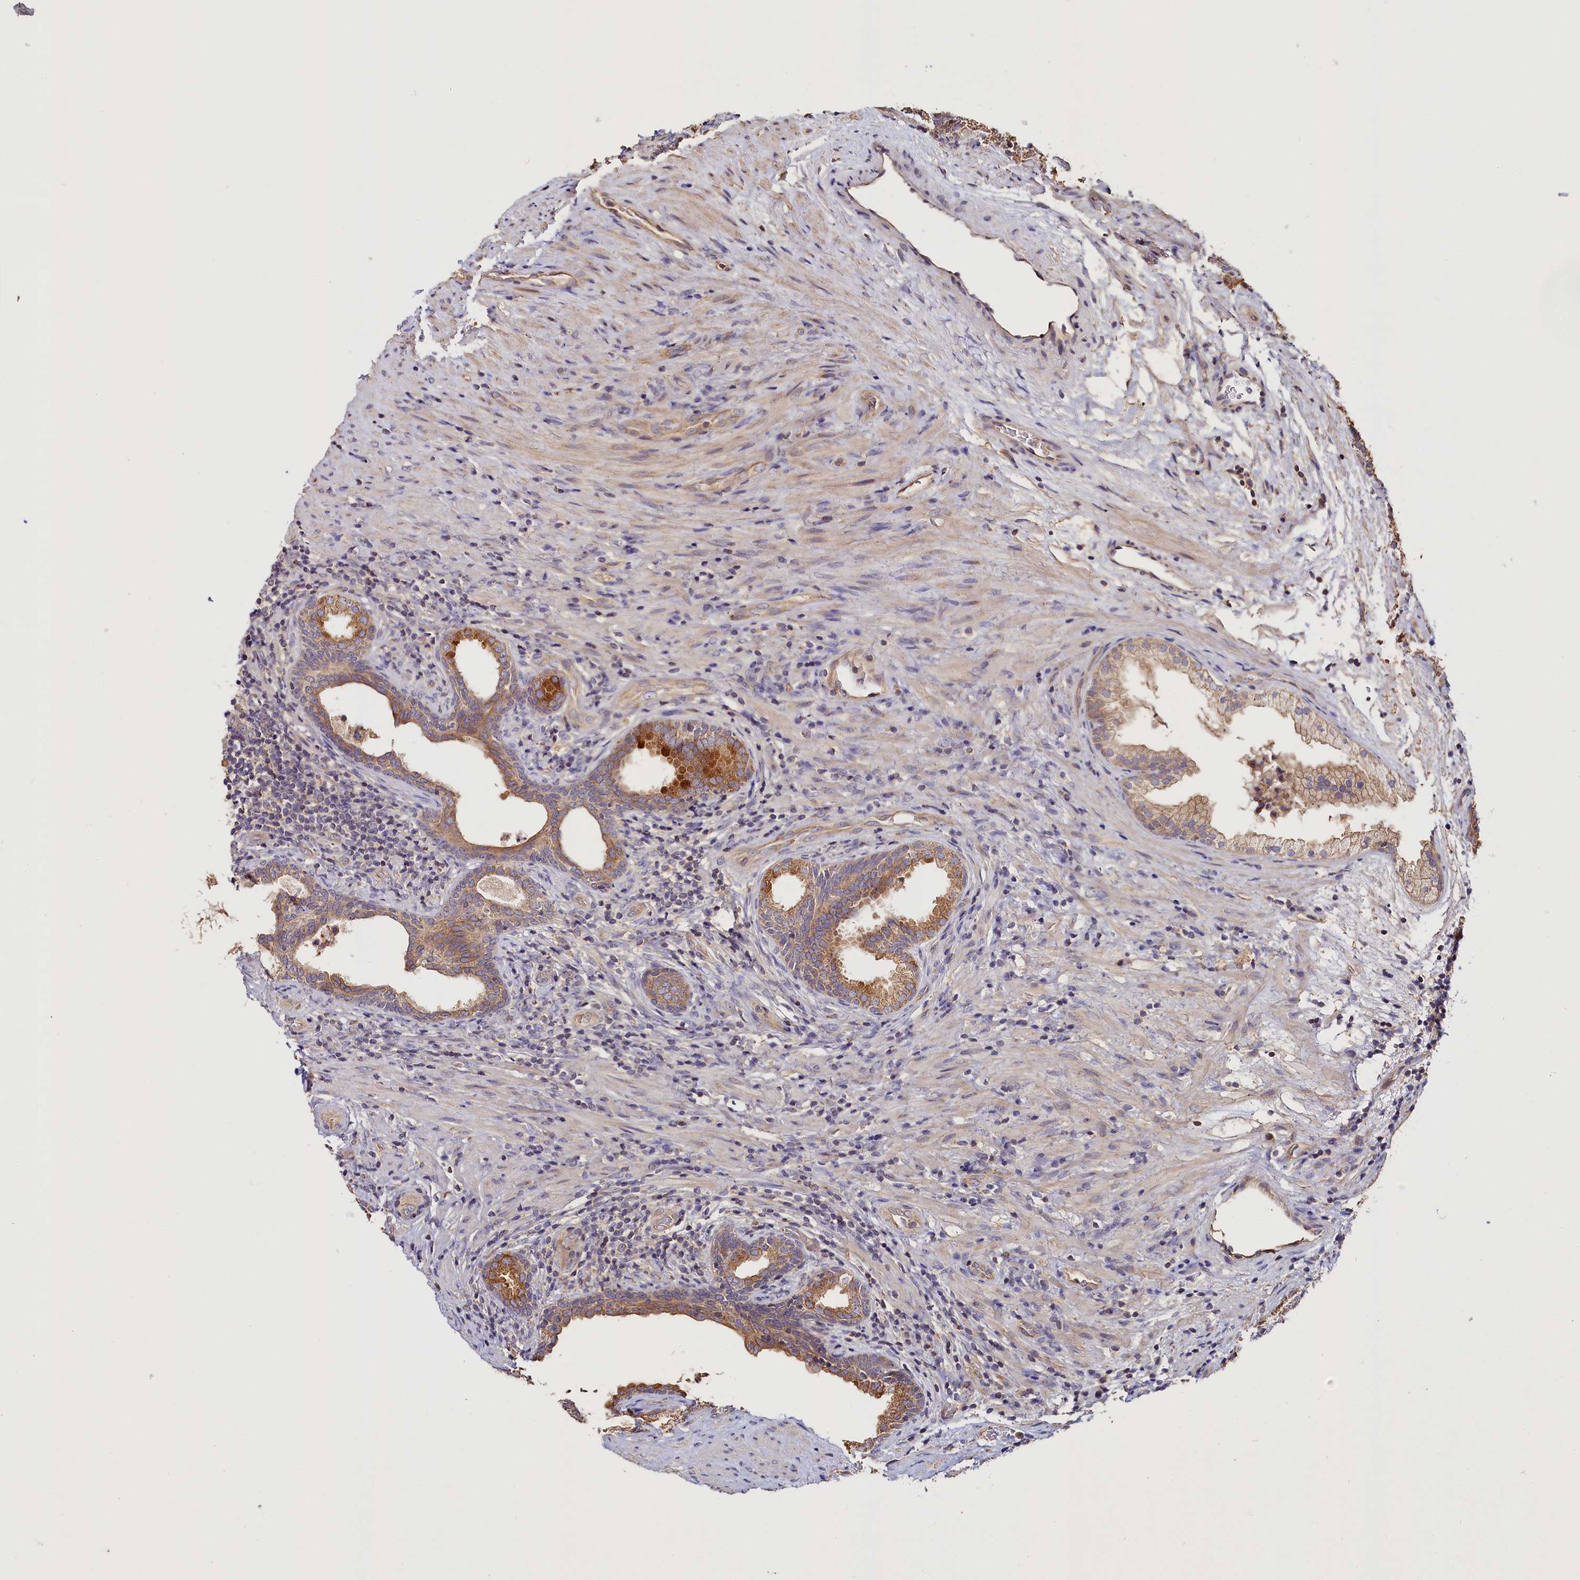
{"staining": {"intensity": "moderate", "quantity": "25%-75%", "location": "cytoplasmic/membranous"}, "tissue": "prostate", "cell_type": "Glandular cells", "image_type": "normal", "snomed": [{"axis": "morphology", "description": "Normal tissue, NOS"}, {"axis": "topography", "description": "Prostate"}], "caption": "Protein expression analysis of benign prostate reveals moderate cytoplasmic/membranous expression in about 25%-75% of glandular cells. (Stains: DAB in brown, nuclei in blue, Microscopy: brightfield microscopy at high magnification).", "gene": "KATNB1", "patient": {"sex": "male", "age": 76}}